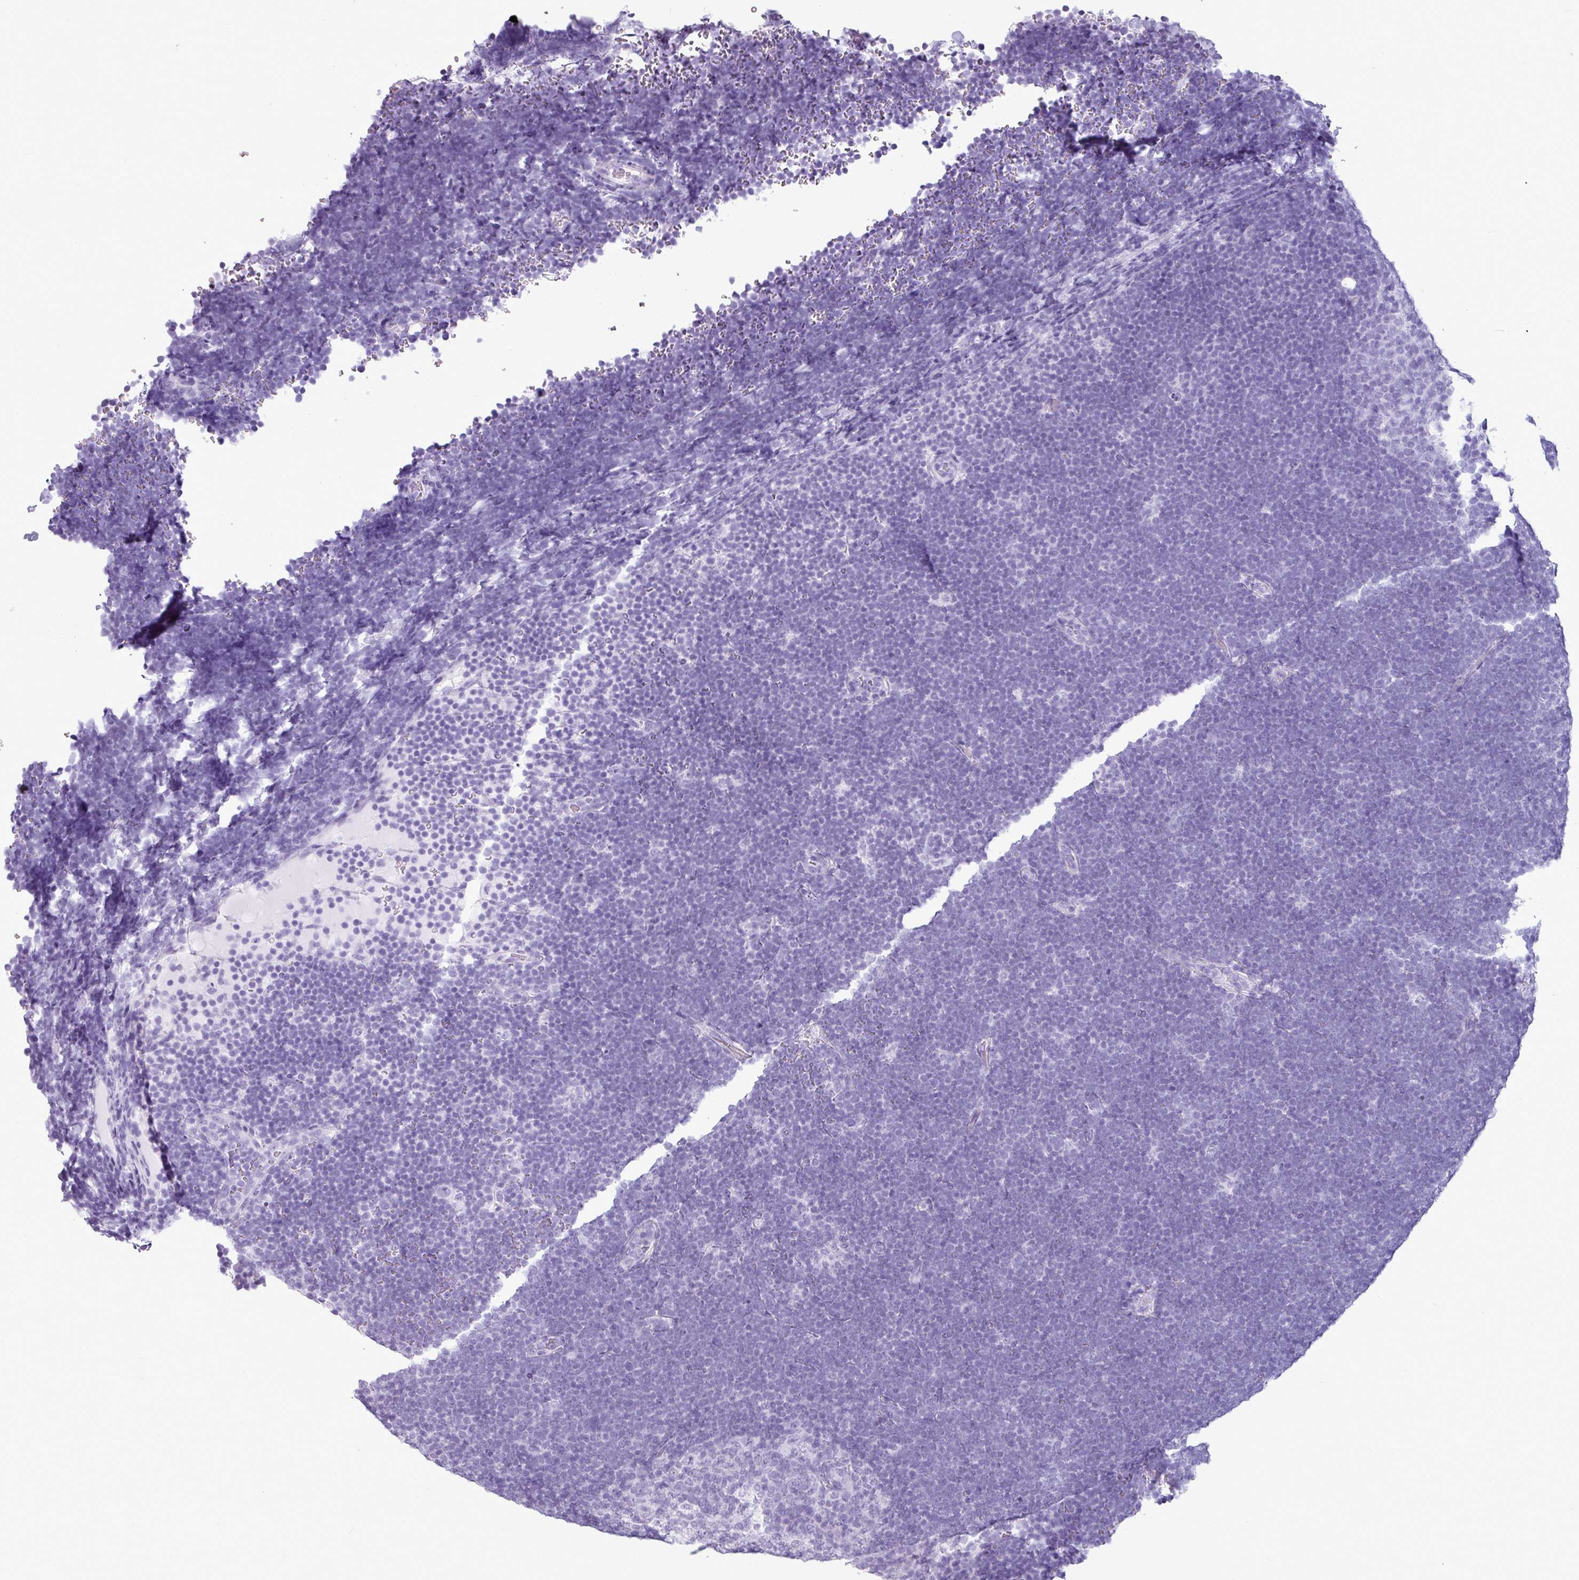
{"staining": {"intensity": "negative", "quantity": "none", "location": "none"}, "tissue": "lymphoma", "cell_type": "Tumor cells", "image_type": "cancer", "snomed": [{"axis": "morphology", "description": "Malignant lymphoma, non-Hodgkin's type, High grade"}, {"axis": "topography", "description": "Lymph node"}], "caption": "This is a micrograph of immunohistochemistry (IHC) staining of lymphoma, which shows no staining in tumor cells.", "gene": "AMY1B", "patient": {"sex": "male", "age": 13}}